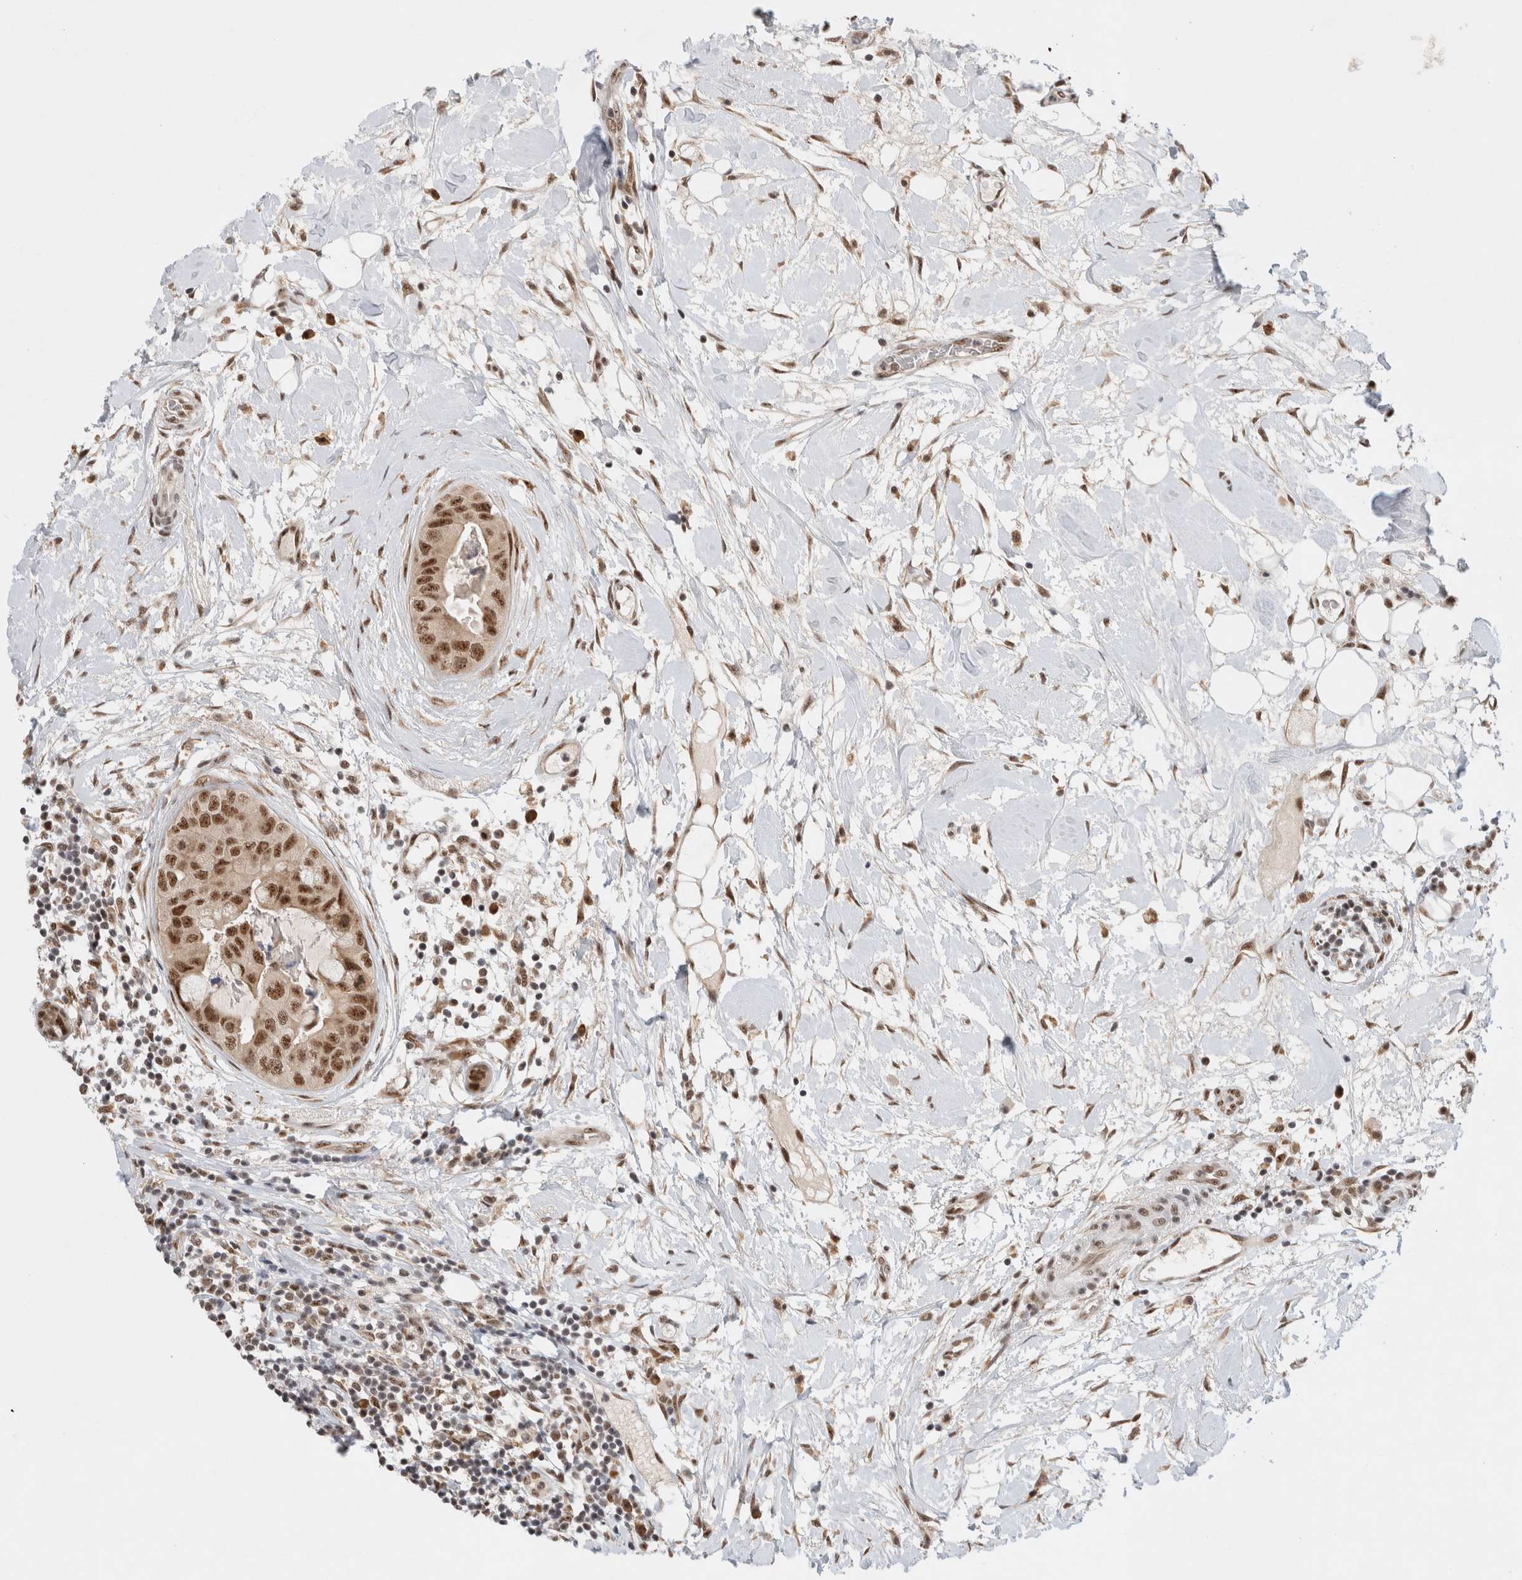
{"staining": {"intensity": "moderate", "quantity": ">75%", "location": "nuclear"}, "tissue": "breast cancer", "cell_type": "Tumor cells", "image_type": "cancer", "snomed": [{"axis": "morphology", "description": "Duct carcinoma"}, {"axis": "topography", "description": "Breast"}], "caption": "Immunohistochemistry staining of breast cancer, which demonstrates medium levels of moderate nuclear positivity in about >75% of tumor cells indicating moderate nuclear protein expression. The staining was performed using DAB (3,3'-diaminobenzidine) (brown) for protein detection and nuclei were counterstained in hematoxylin (blue).", "gene": "NCAPG2", "patient": {"sex": "female", "age": 40}}